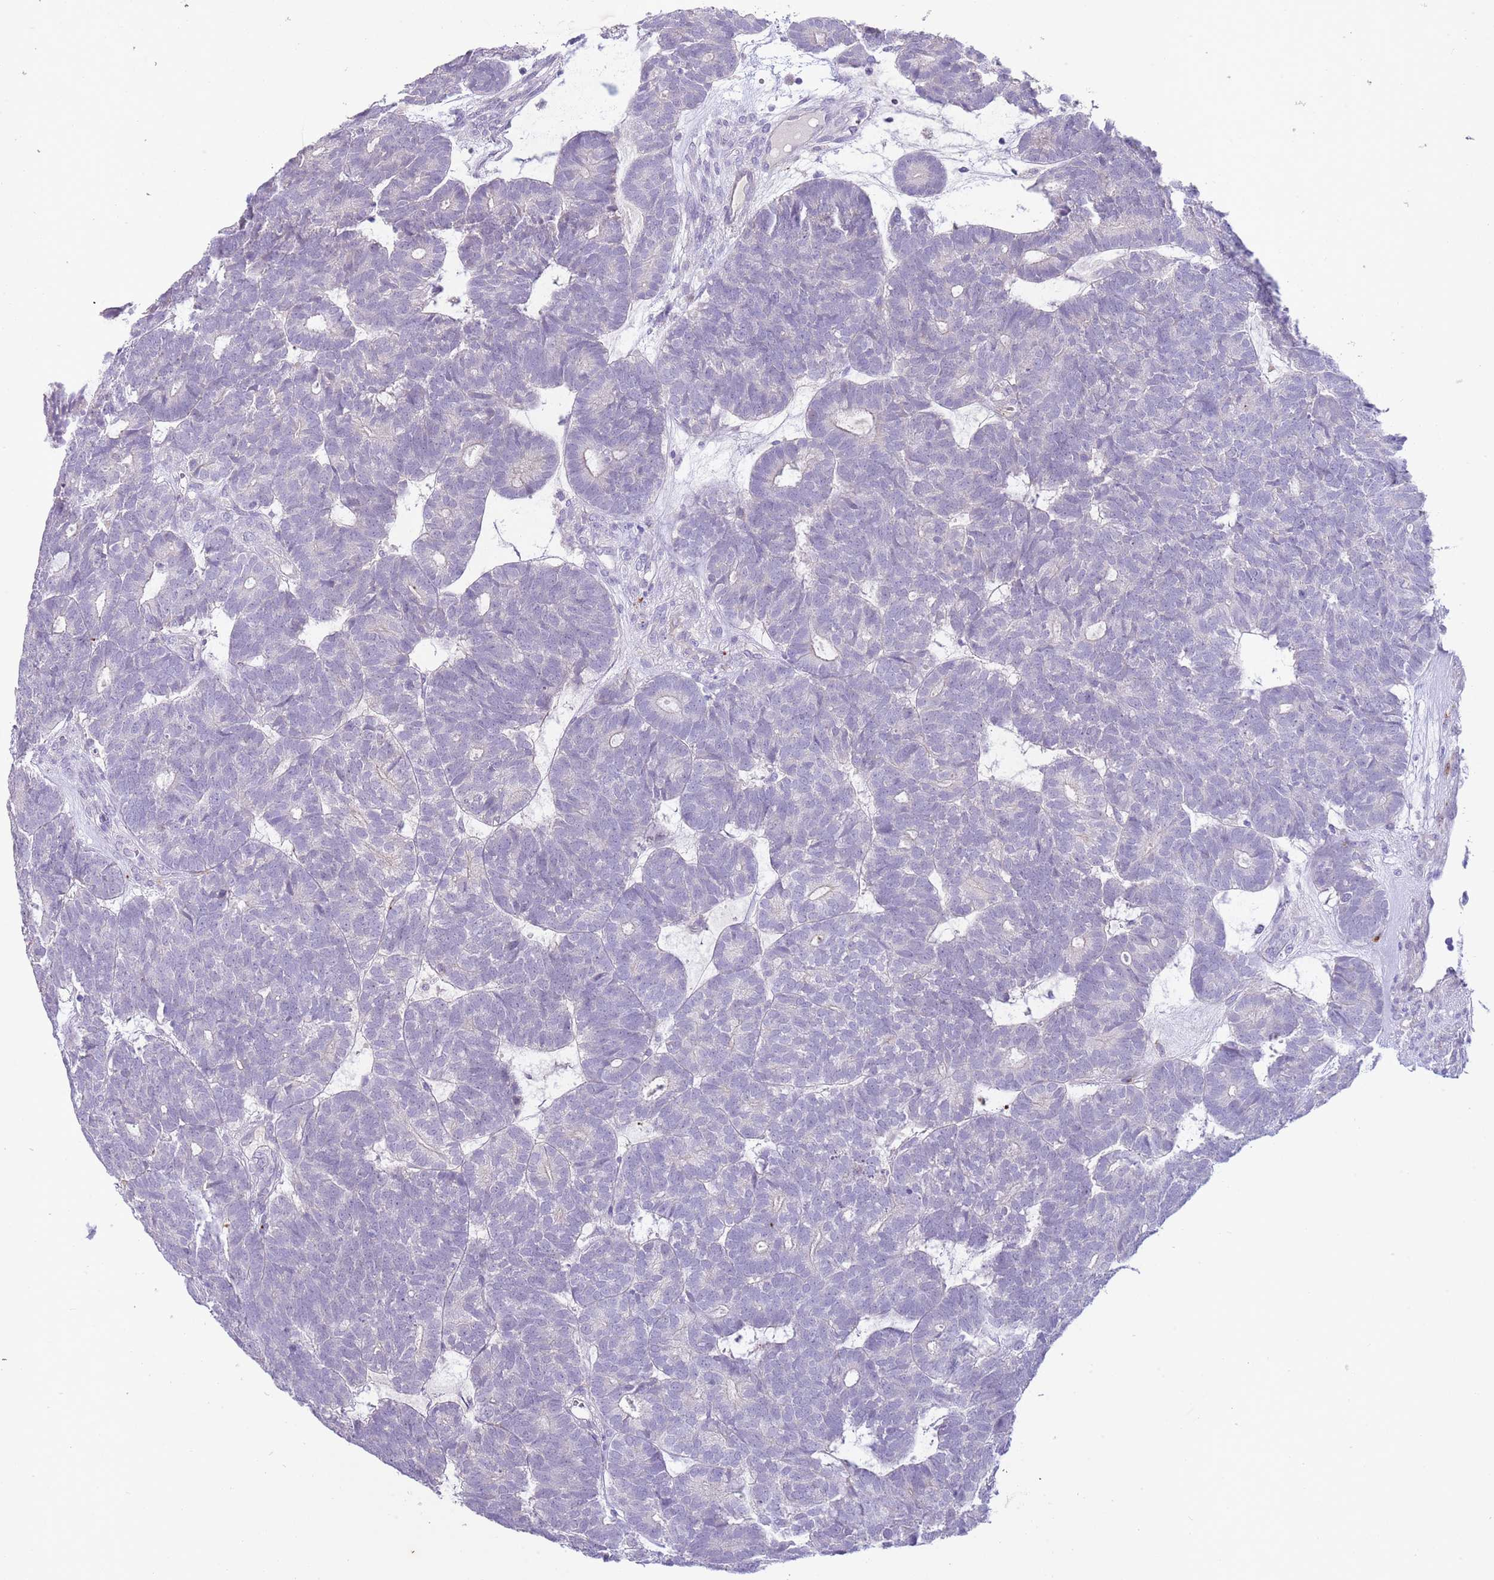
{"staining": {"intensity": "negative", "quantity": "none", "location": "none"}, "tissue": "head and neck cancer", "cell_type": "Tumor cells", "image_type": "cancer", "snomed": [{"axis": "morphology", "description": "Adenocarcinoma, NOS"}, {"axis": "topography", "description": "Head-Neck"}], "caption": "Immunohistochemistry (IHC) micrograph of adenocarcinoma (head and neck) stained for a protein (brown), which reveals no positivity in tumor cells.", "gene": "ABHD17A", "patient": {"sex": "female", "age": 81}}